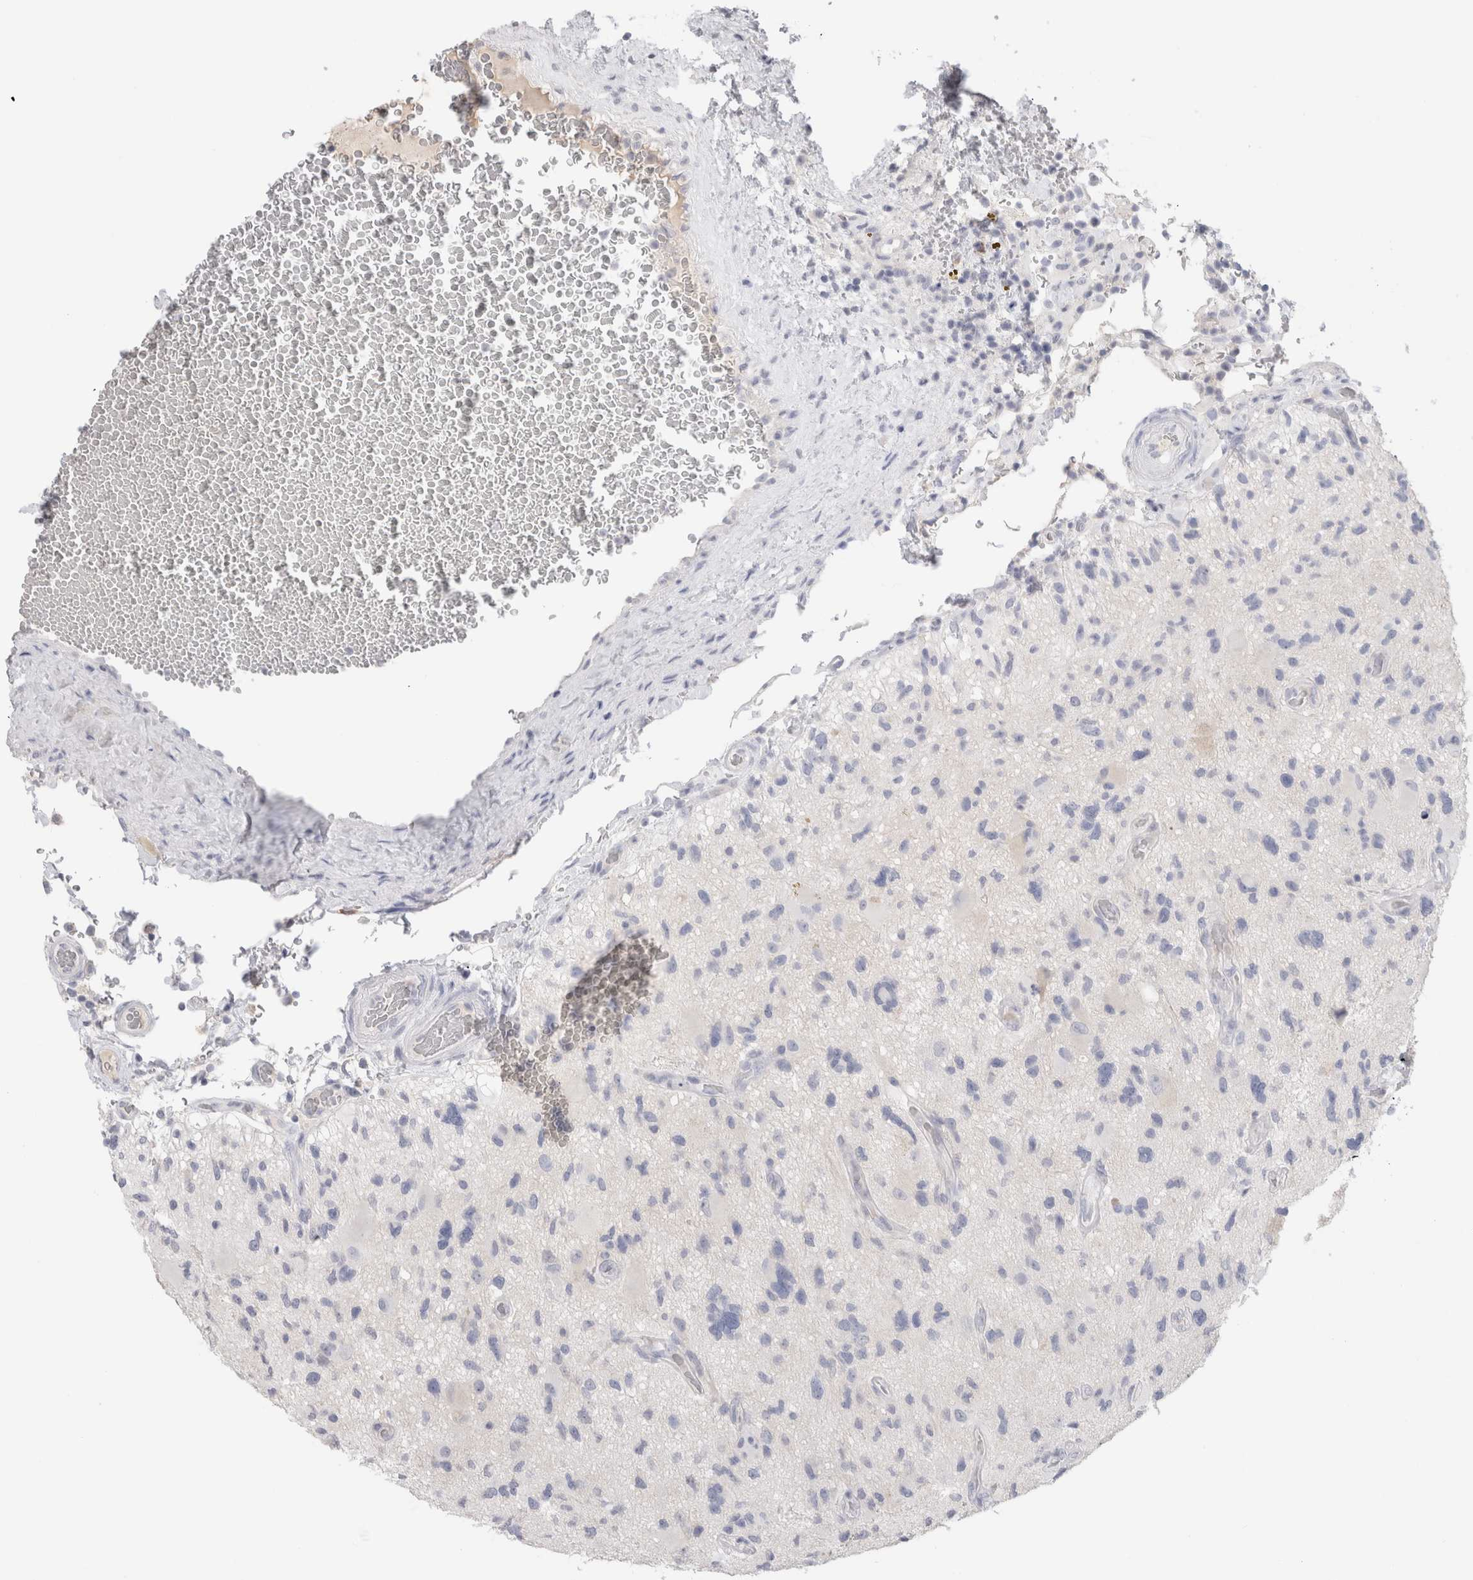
{"staining": {"intensity": "negative", "quantity": "none", "location": "none"}, "tissue": "glioma", "cell_type": "Tumor cells", "image_type": "cancer", "snomed": [{"axis": "morphology", "description": "Glioma, malignant, High grade"}, {"axis": "topography", "description": "Brain"}], "caption": "An IHC micrograph of glioma is shown. There is no staining in tumor cells of glioma. (IHC, brightfield microscopy, high magnification).", "gene": "LAMP3", "patient": {"sex": "male", "age": 33}}